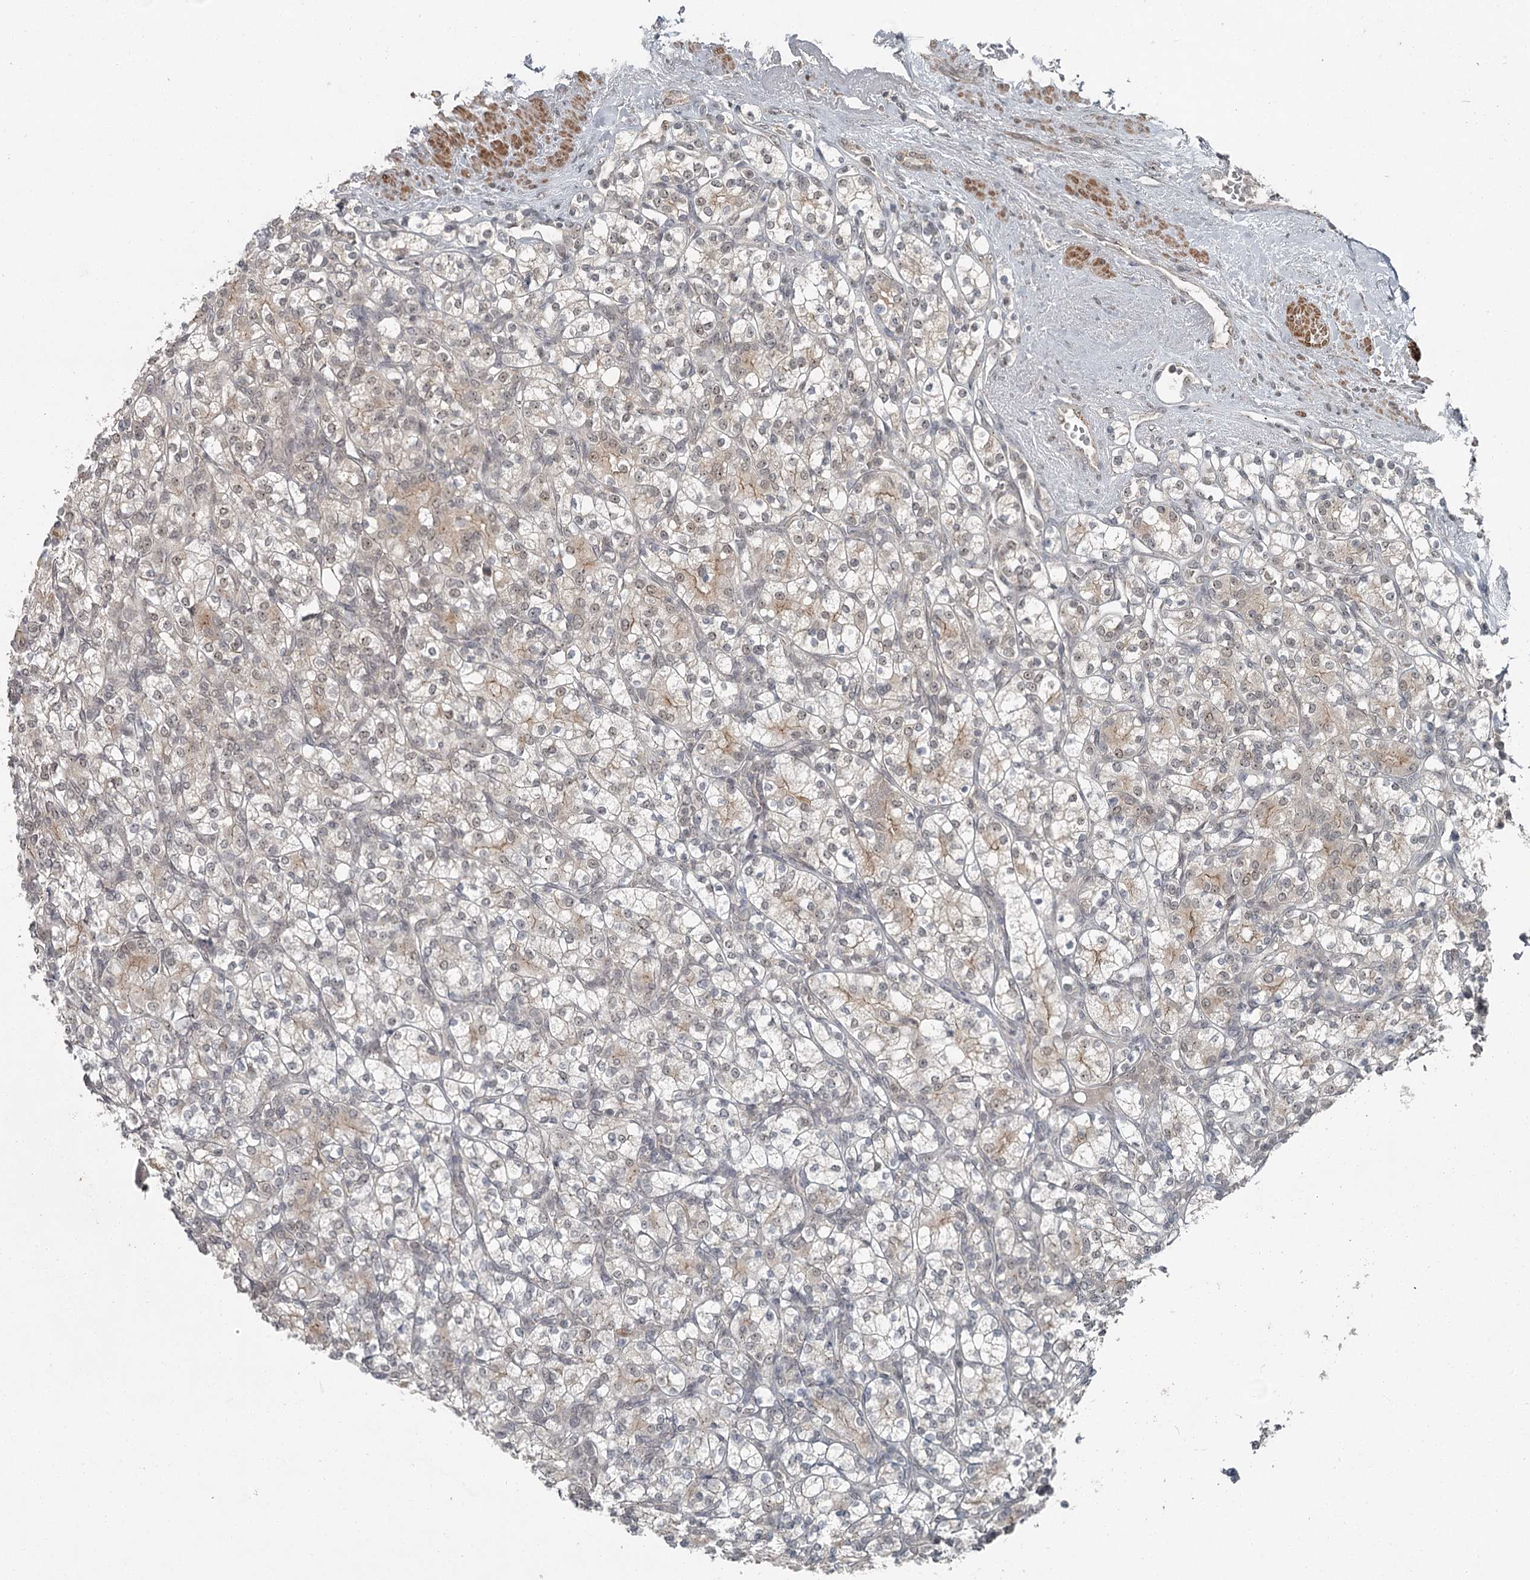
{"staining": {"intensity": "weak", "quantity": "<25%", "location": "cytoplasmic/membranous"}, "tissue": "renal cancer", "cell_type": "Tumor cells", "image_type": "cancer", "snomed": [{"axis": "morphology", "description": "Adenocarcinoma, NOS"}, {"axis": "topography", "description": "Kidney"}], "caption": "Image shows no protein staining in tumor cells of renal adenocarcinoma tissue. (IHC, brightfield microscopy, high magnification).", "gene": "EXOSC1", "patient": {"sex": "male", "age": 77}}